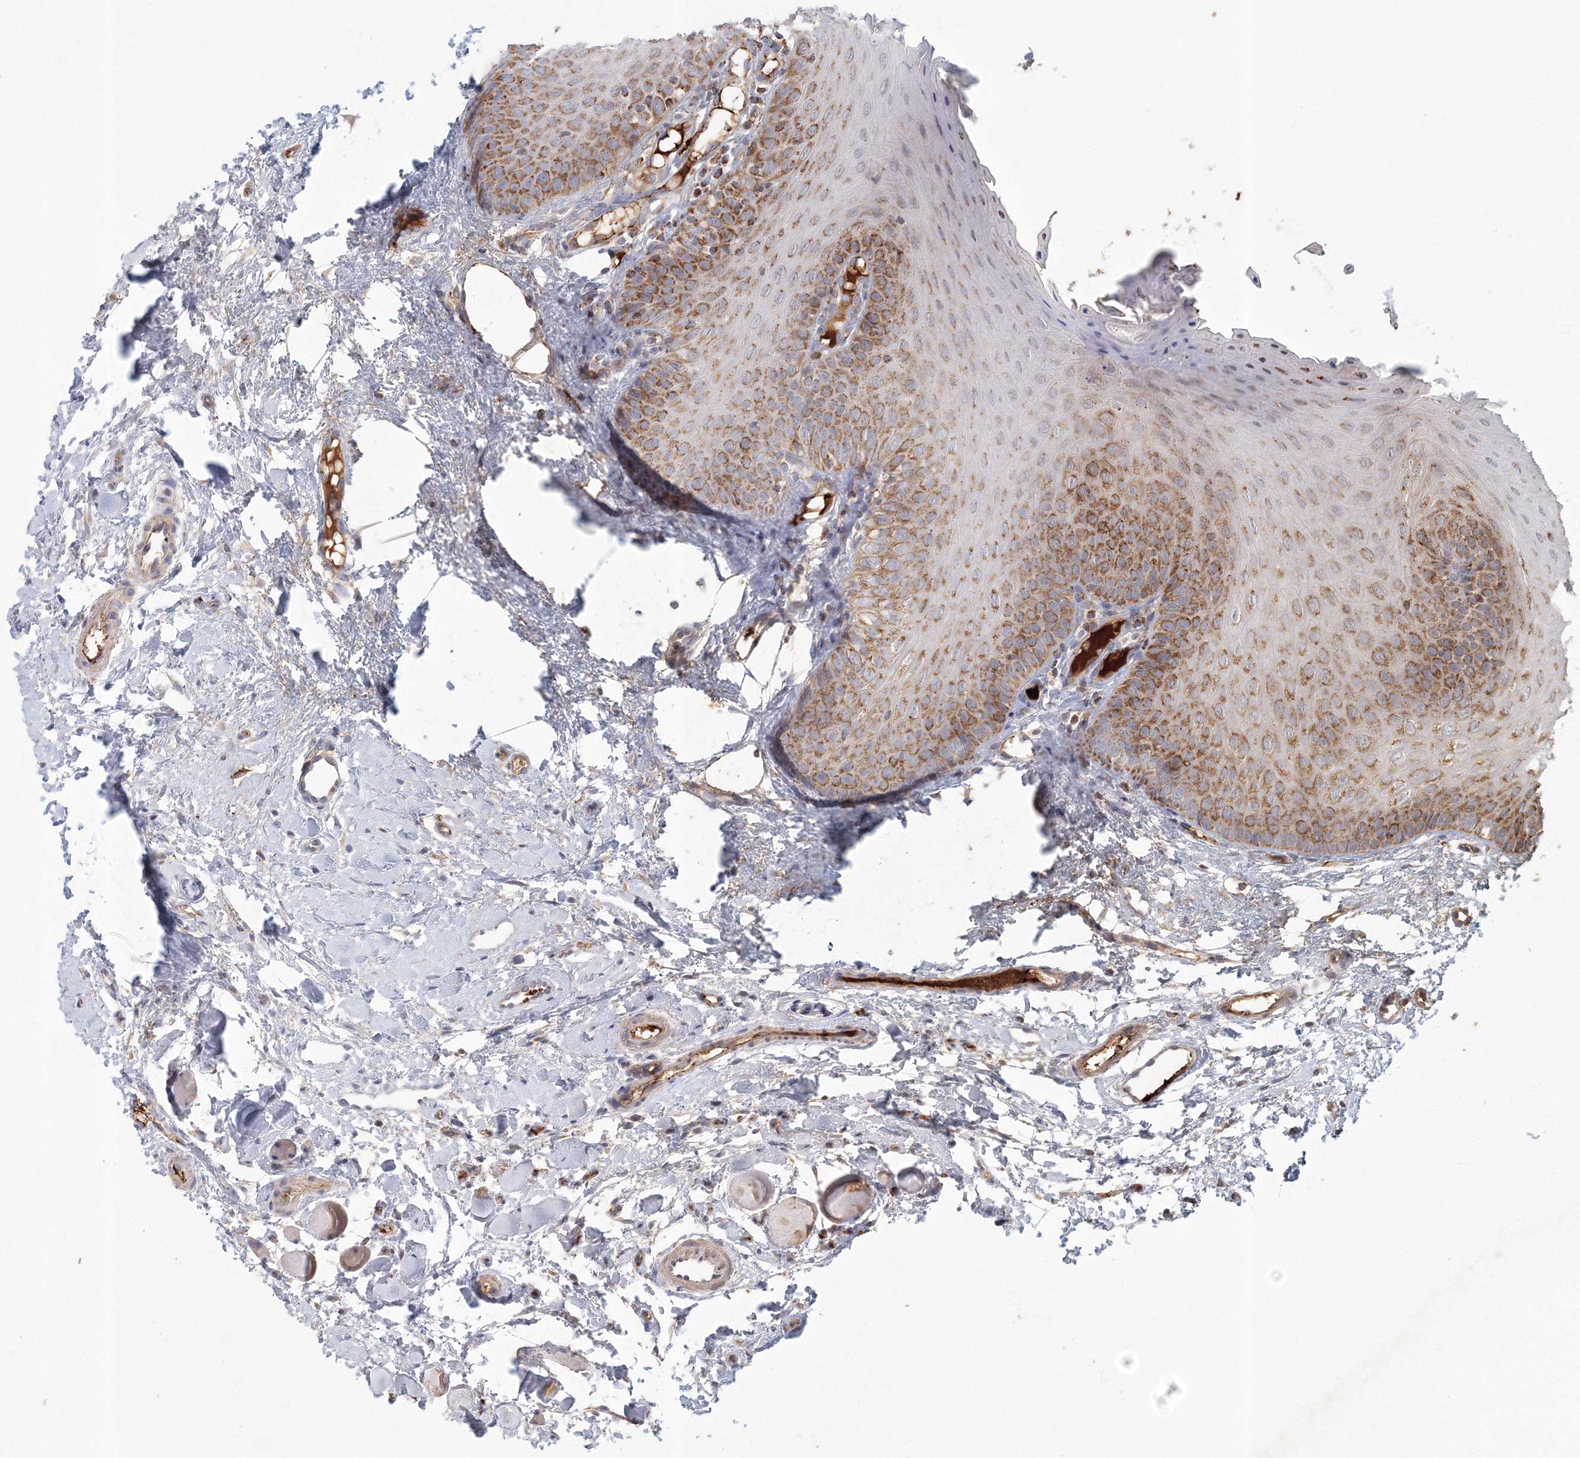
{"staining": {"intensity": "strong", "quantity": "25%-75%", "location": "cytoplasmic/membranous"}, "tissue": "oral mucosa", "cell_type": "Squamous epithelial cells", "image_type": "normal", "snomed": [{"axis": "morphology", "description": "Normal tissue, NOS"}, {"axis": "topography", "description": "Oral tissue"}], "caption": "The image reveals a brown stain indicating the presence of a protein in the cytoplasmic/membranous of squamous epithelial cells in oral mucosa. Nuclei are stained in blue.", "gene": "GRPEL1", "patient": {"sex": "female", "age": 68}}